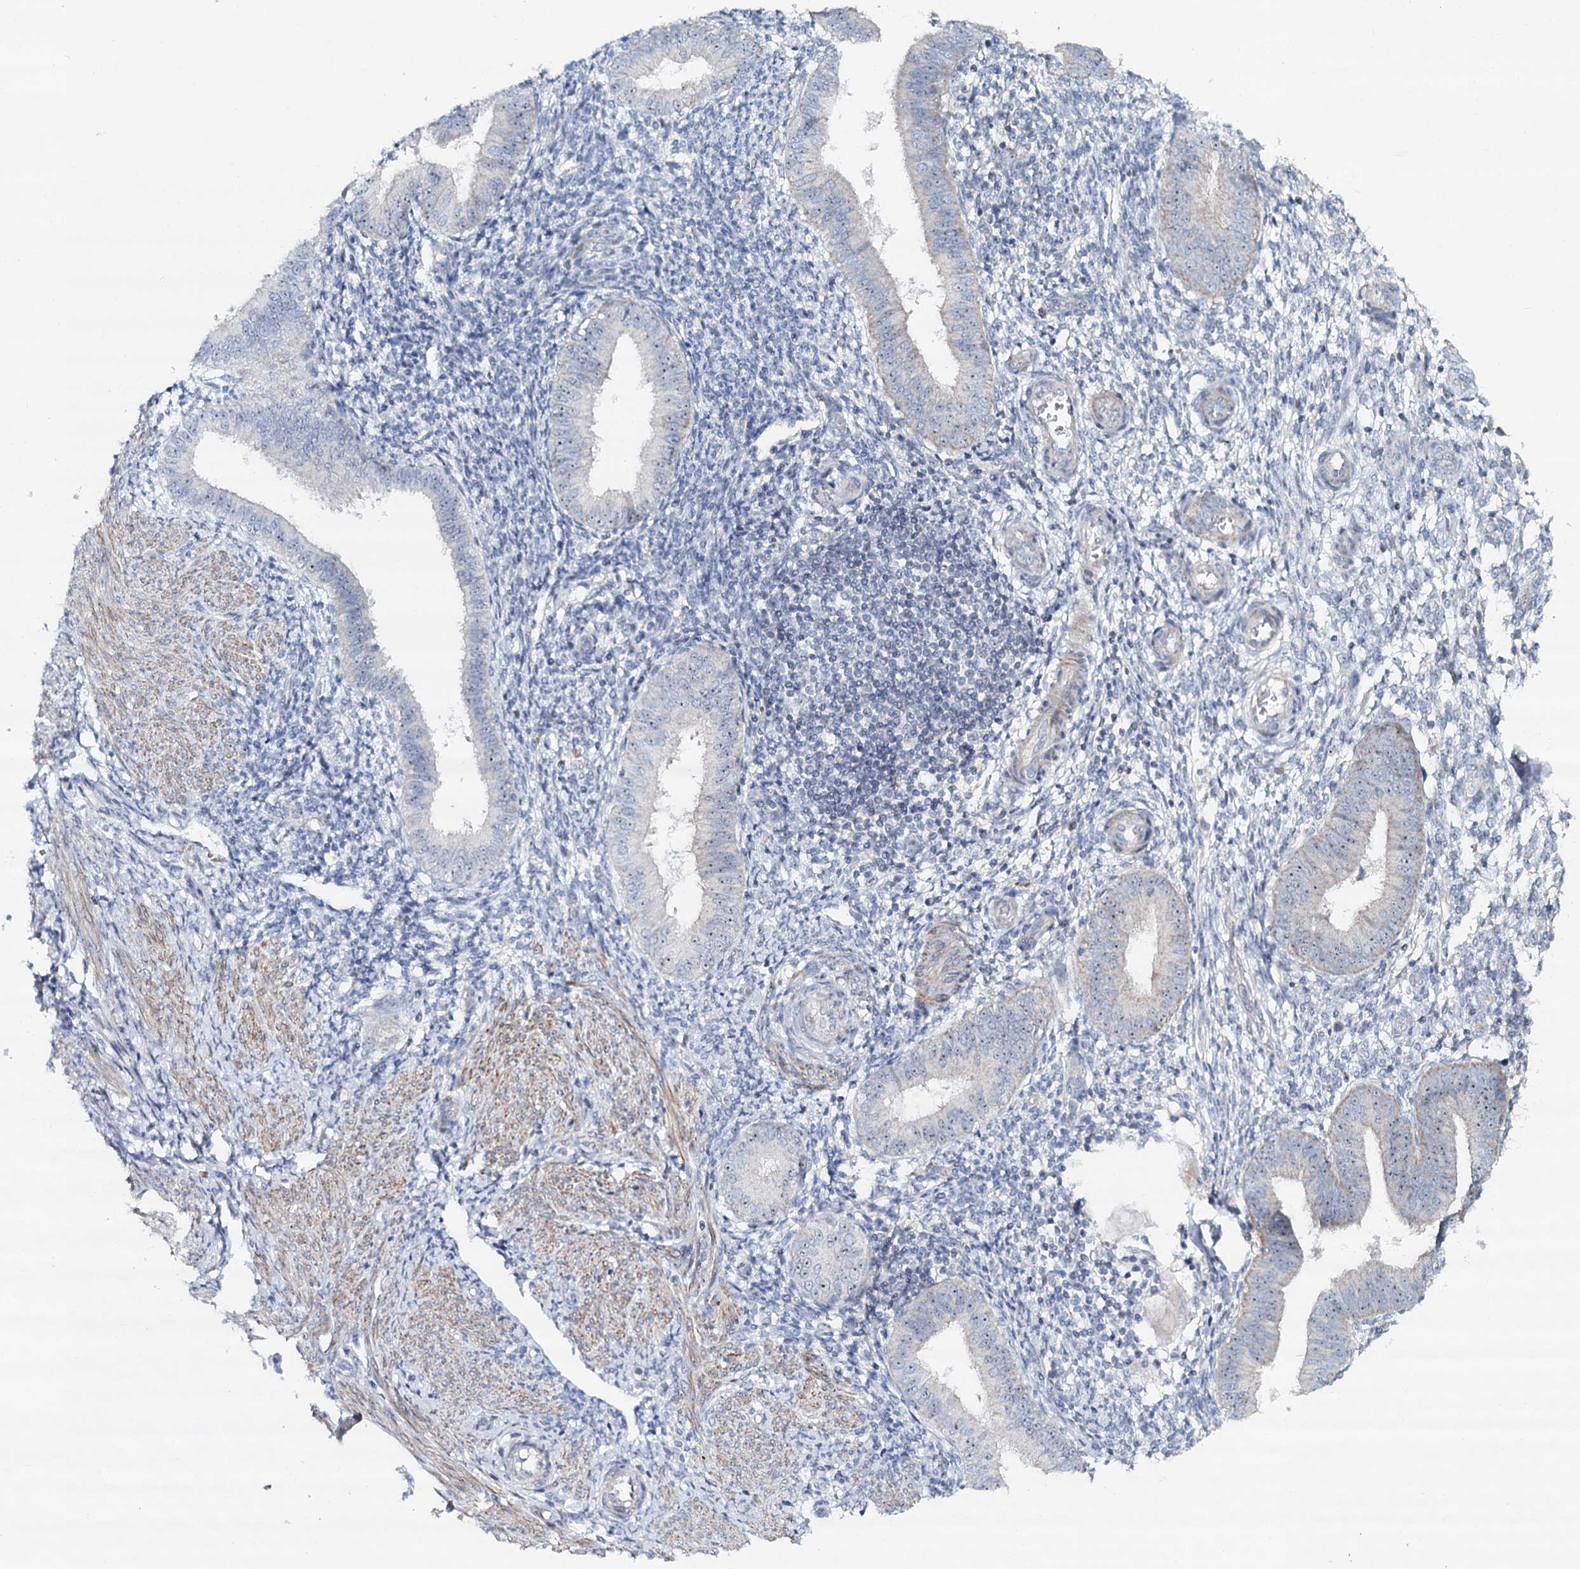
{"staining": {"intensity": "weak", "quantity": "<25%", "location": "cytoplasmic/membranous"}, "tissue": "endometrium", "cell_type": "Cells in endometrial stroma", "image_type": "normal", "snomed": [{"axis": "morphology", "description": "Normal tissue, NOS"}, {"axis": "topography", "description": "Uterus"}, {"axis": "topography", "description": "Endometrium"}], "caption": "IHC histopathology image of normal endometrium: endometrium stained with DAB exhibits no significant protein staining in cells in endometrial stroma. (IHC, brightfield microscopy, high magnification).", "gene": "RBM43", "patient": {"sex": "female", "age": 48}}